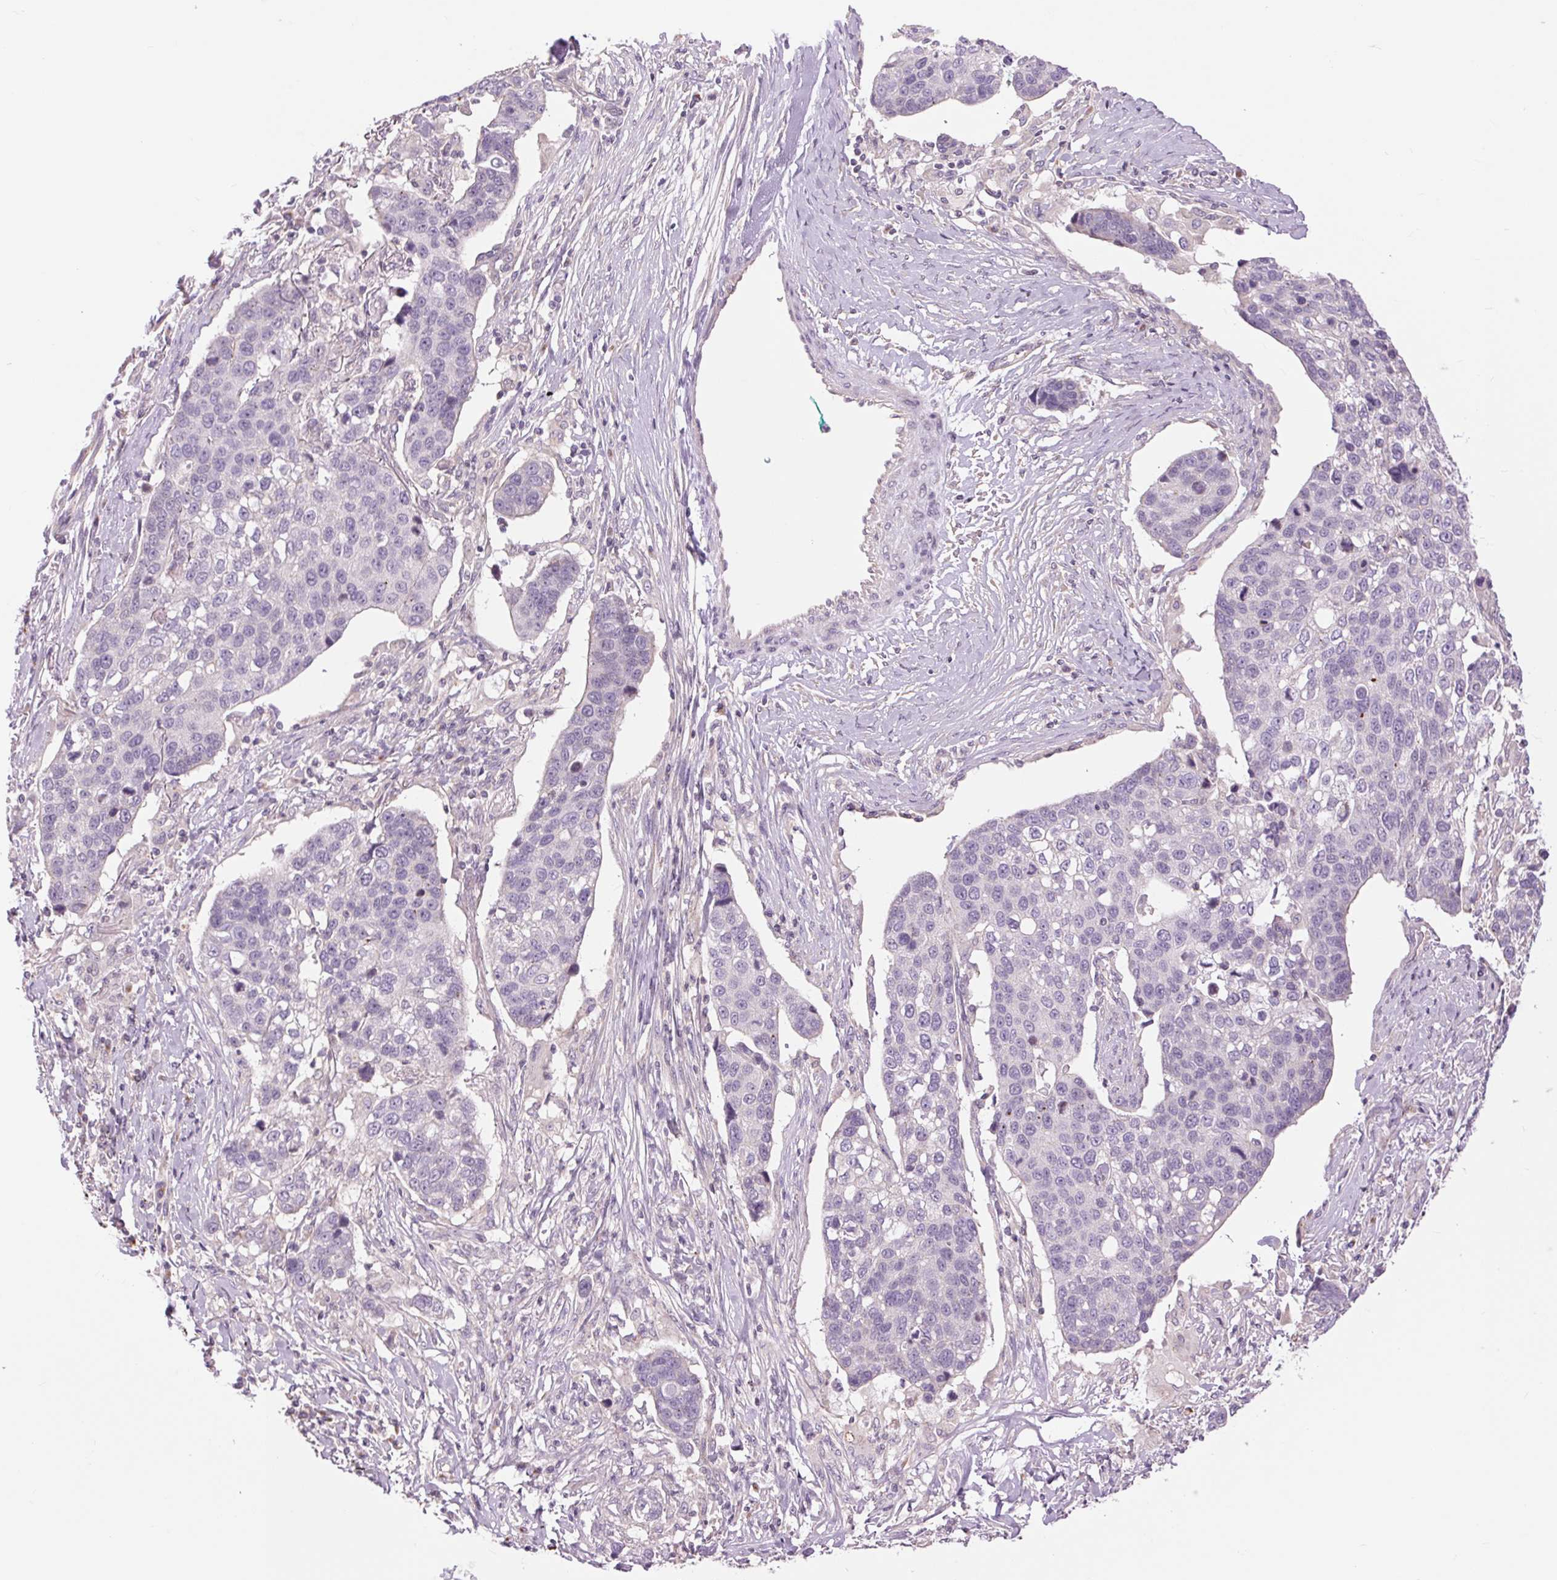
{"staining": {"intensity": "negative", "quantity": "none", "location": "none"}, "tissue": "lung cancer", "cell_type": "Tumor cells", "image_type": "cancer", "snomed": [{"axis": "morphology", "description": "Squamous cell carcinoma, NOS"}, {"axis": "topography", "description": "Lymph node"}, {"axis": "topography", "description": "Lung"}], "caption": "Immunohistochemistry (IHC) of human lung cancer (squamous cell carcinoma) reveals no expression in tumor cells. (DAB immunohistochemistry (IHC) with hematoxylin counter stain).", "gene": "CTNNA3", "patient": {"sex": "male", "age": 61}}